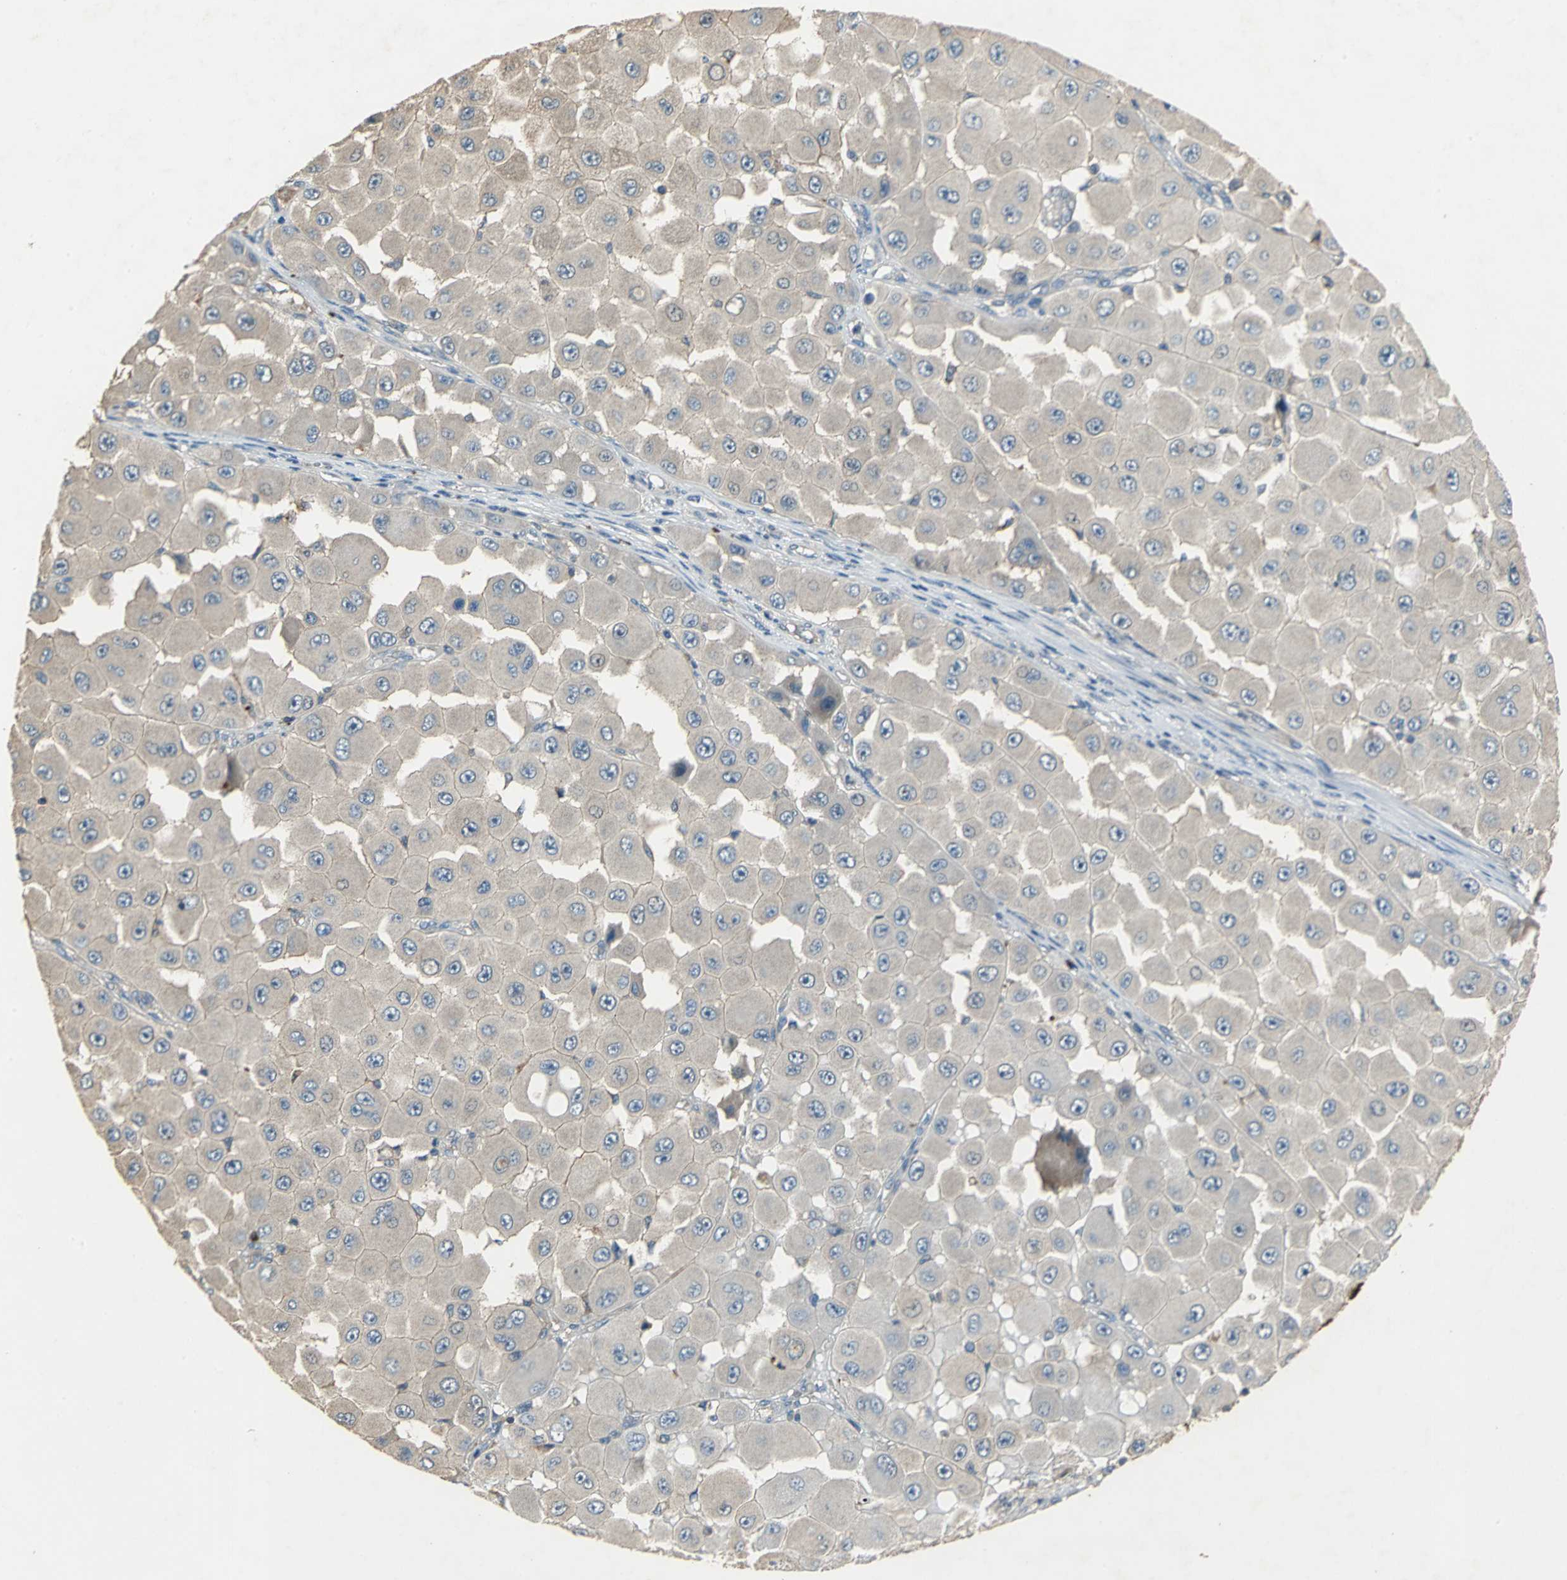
{"staining": {"intensity": "weak", "quantity": ">75%", "location": "cytoplasmic/membranous"}, "tissue": "melanoma", "cell_type": "Tumor cells", "image_type": "cancer", "snomed": [{"axis": "morphology", "description": "Malignant melanoma, NOS"}, {"axis": "topography", "description": "Skin"}], "caption": "Approximately >75% of tumor cells in malignant melanoma display weak cytoplasmic/membranous protein expression as visualized by brown immunohistochemical staining.", "gene": "MET", "patient": {"sex": "female", "age": 81}}